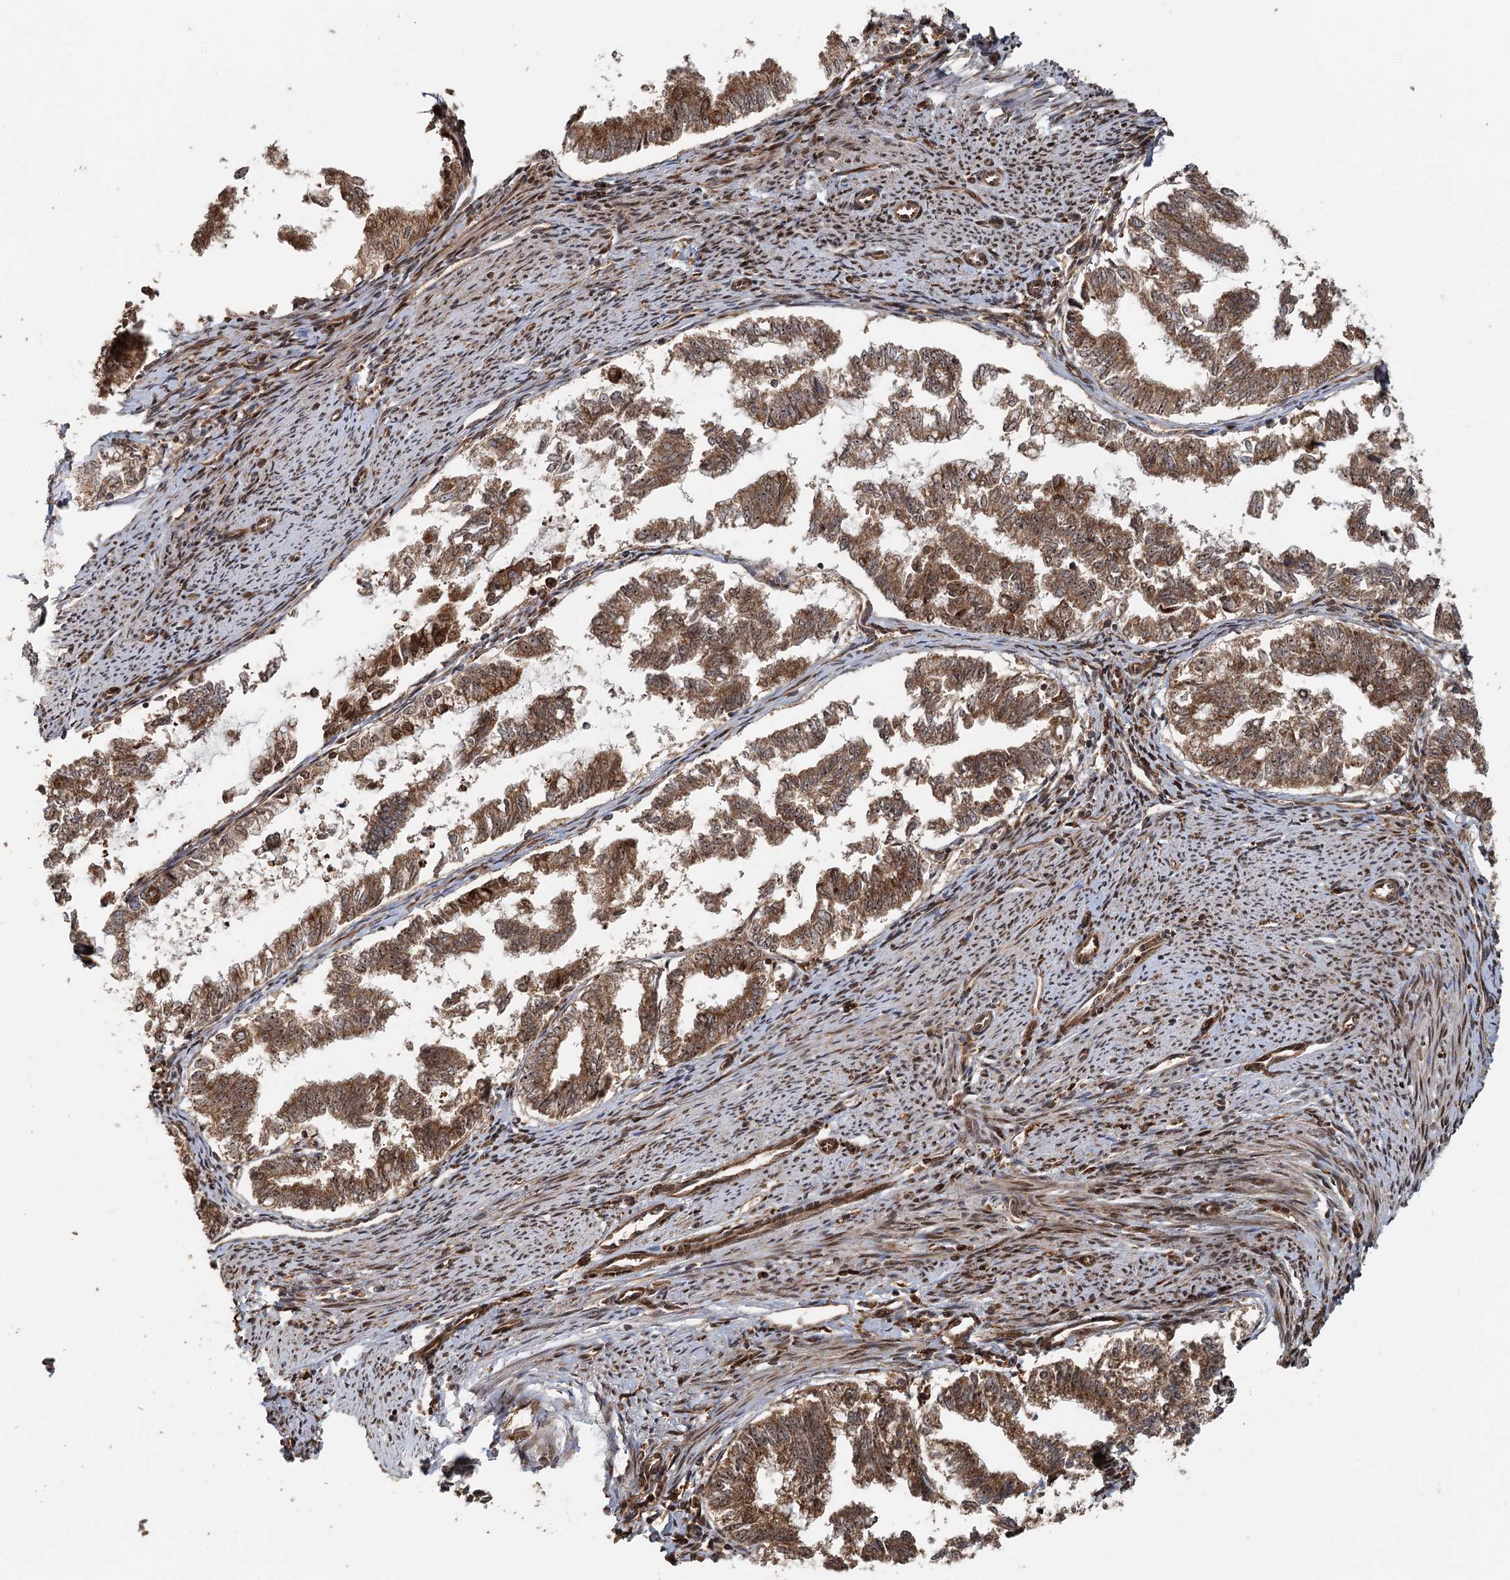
{"staining": {"intensity": "moderate", "quantity": ">75%", "location": "cytoplasmic/membranous"}, "tissue": "endometrial cancer", "cell_type": "Tumor cells", "image_type": "cancer", "snomed": [{"axis": "morphology", "description": "Adenocarcinoma, NOS"}, {"axis": "topography", "description": "Endometrium"}], "caption": "Endometrial cancer stained for a protein exhibits moderate cytoplasmic/membranous positivity in tumor cells.", "gene": "RNF111", "patient": {"sex": "female", "age": 79}}